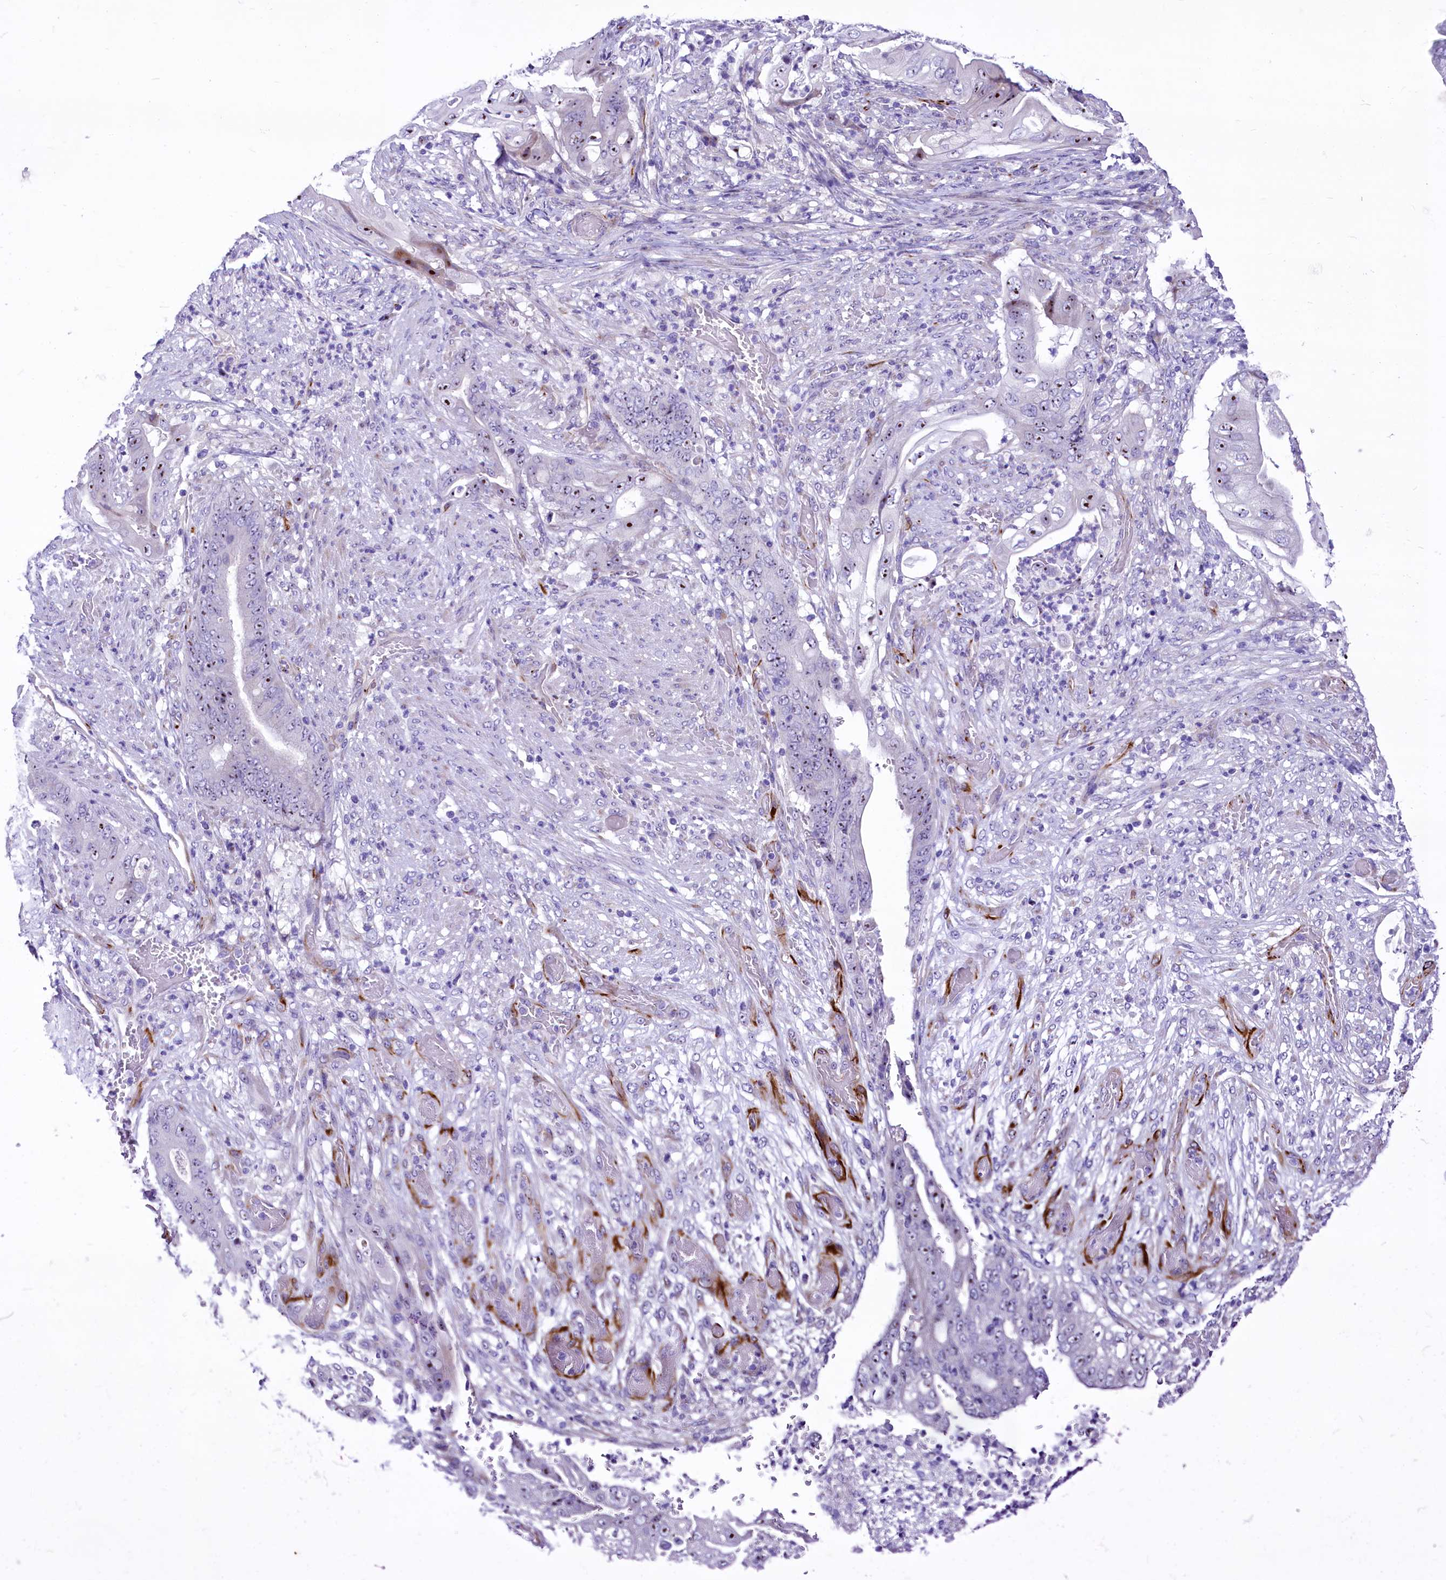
{"staining": {"intensity": "moderate", "quantity": "25%-75%", "location": "nuclear"}, "tissue": "stomach cancer", "cell_type": "Tumor cells", "image_type": "cancer", "snomed": [{"axis": "morphology", "description": "Adenocarcinoma, NOS"}, {"axis": "topography", "description": "Stomach"}], "caption": "Protein expression analysis of stomach adenocarcinoma displays moderate nuclear staining in approximately 25%-75% of tumor cells.", "gene": "SH3TC2", "patient": {"sex": "female", "age": 73}}